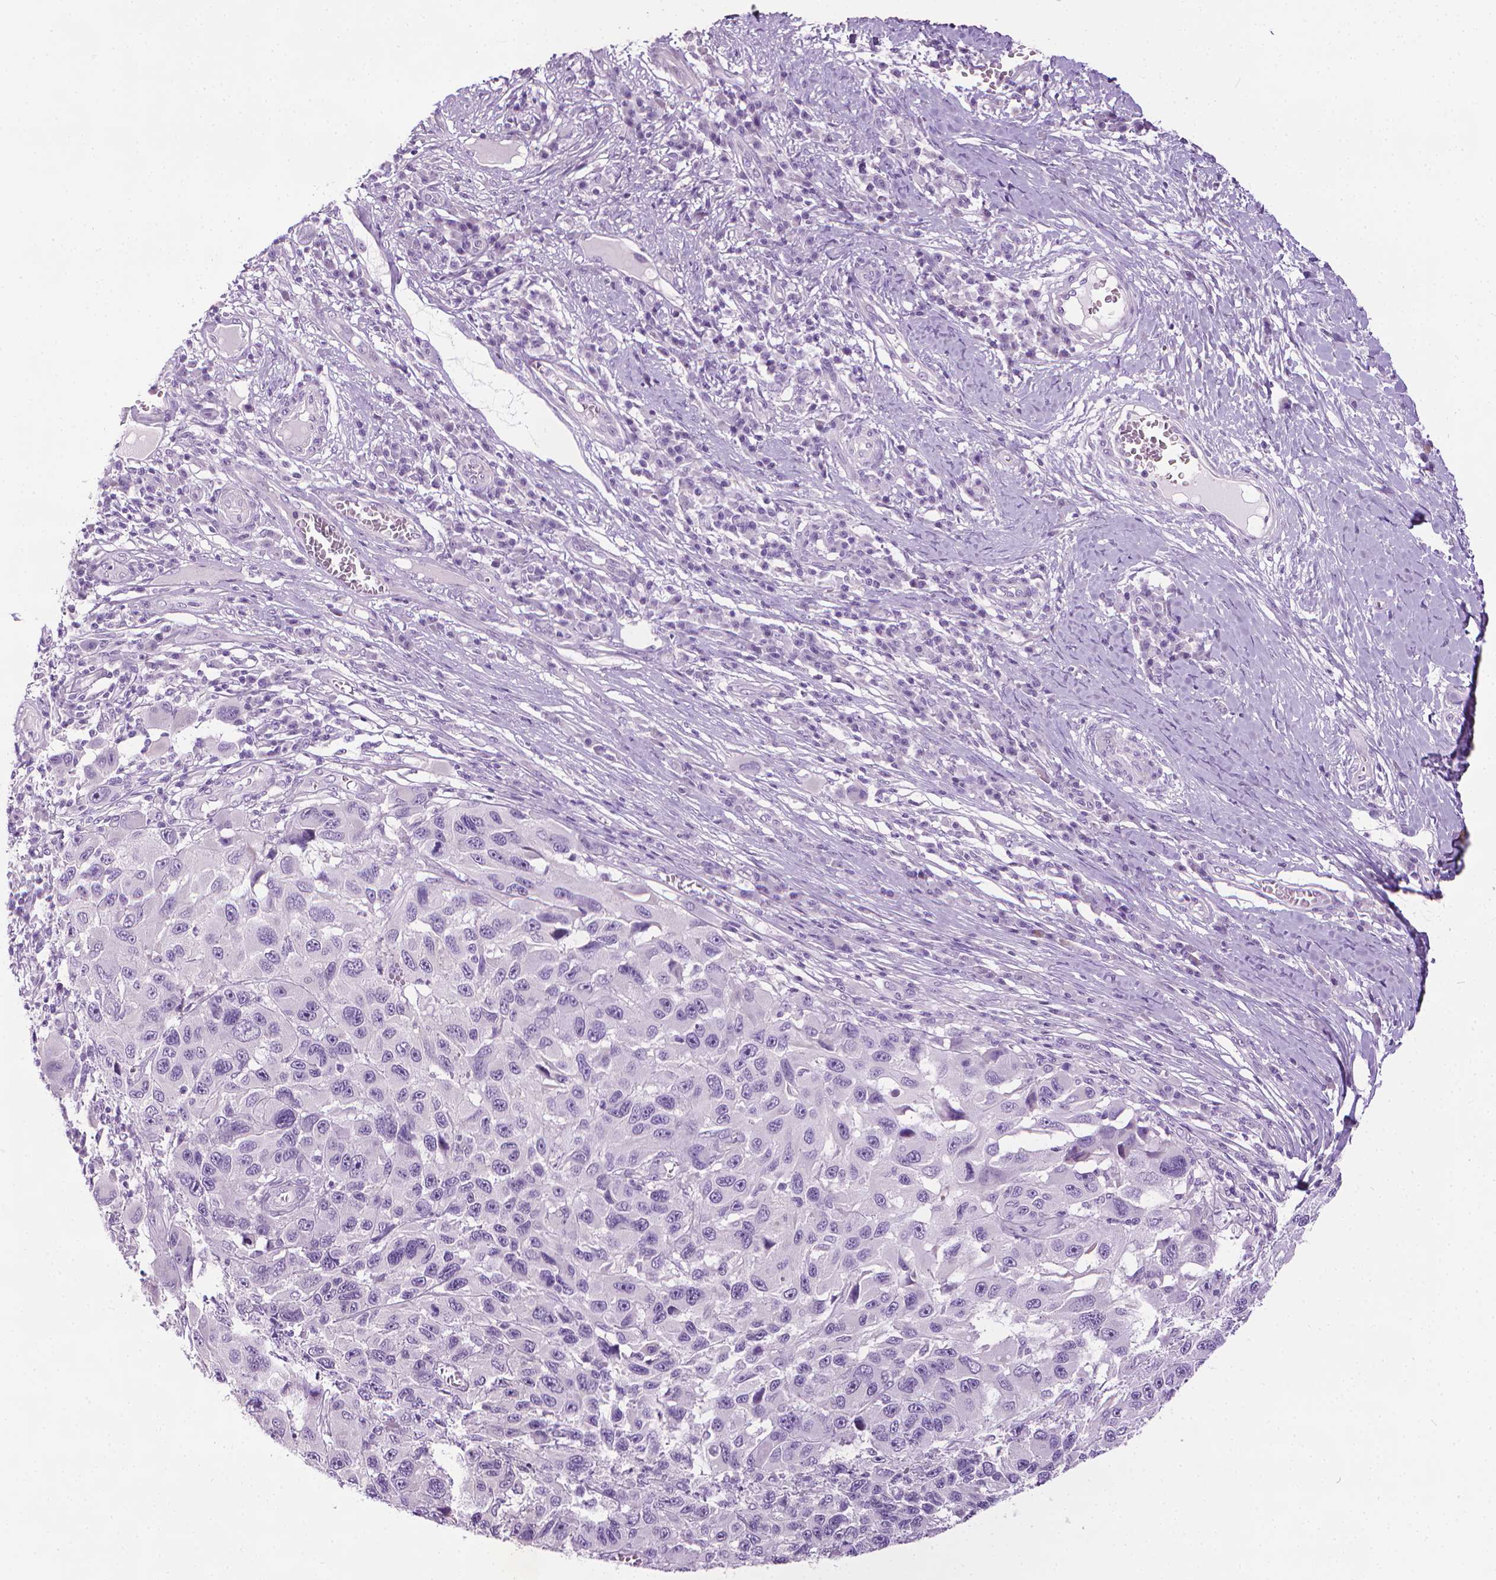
{"staining": {"intensity": "negative", "quantity": "none", "location": "none"}, "tissue": "melanoma", "cell_type": "Tumor cells", "image_type": "cancer", "snomed": [{"axis": "morphology", "description": "Malignant melanoma, NOS"}, {"axis": "topography", "description": "Skin"}], "caption": "Melanoma was stained to show a protein in brown. There is no significant positivity in tumor cells. The staining is performed using DAB brown chromogen with nuclei counter-stained in using hematoxylin.", "gene": "DNAI7", "patient": {"sex": "male", "age": 53}}